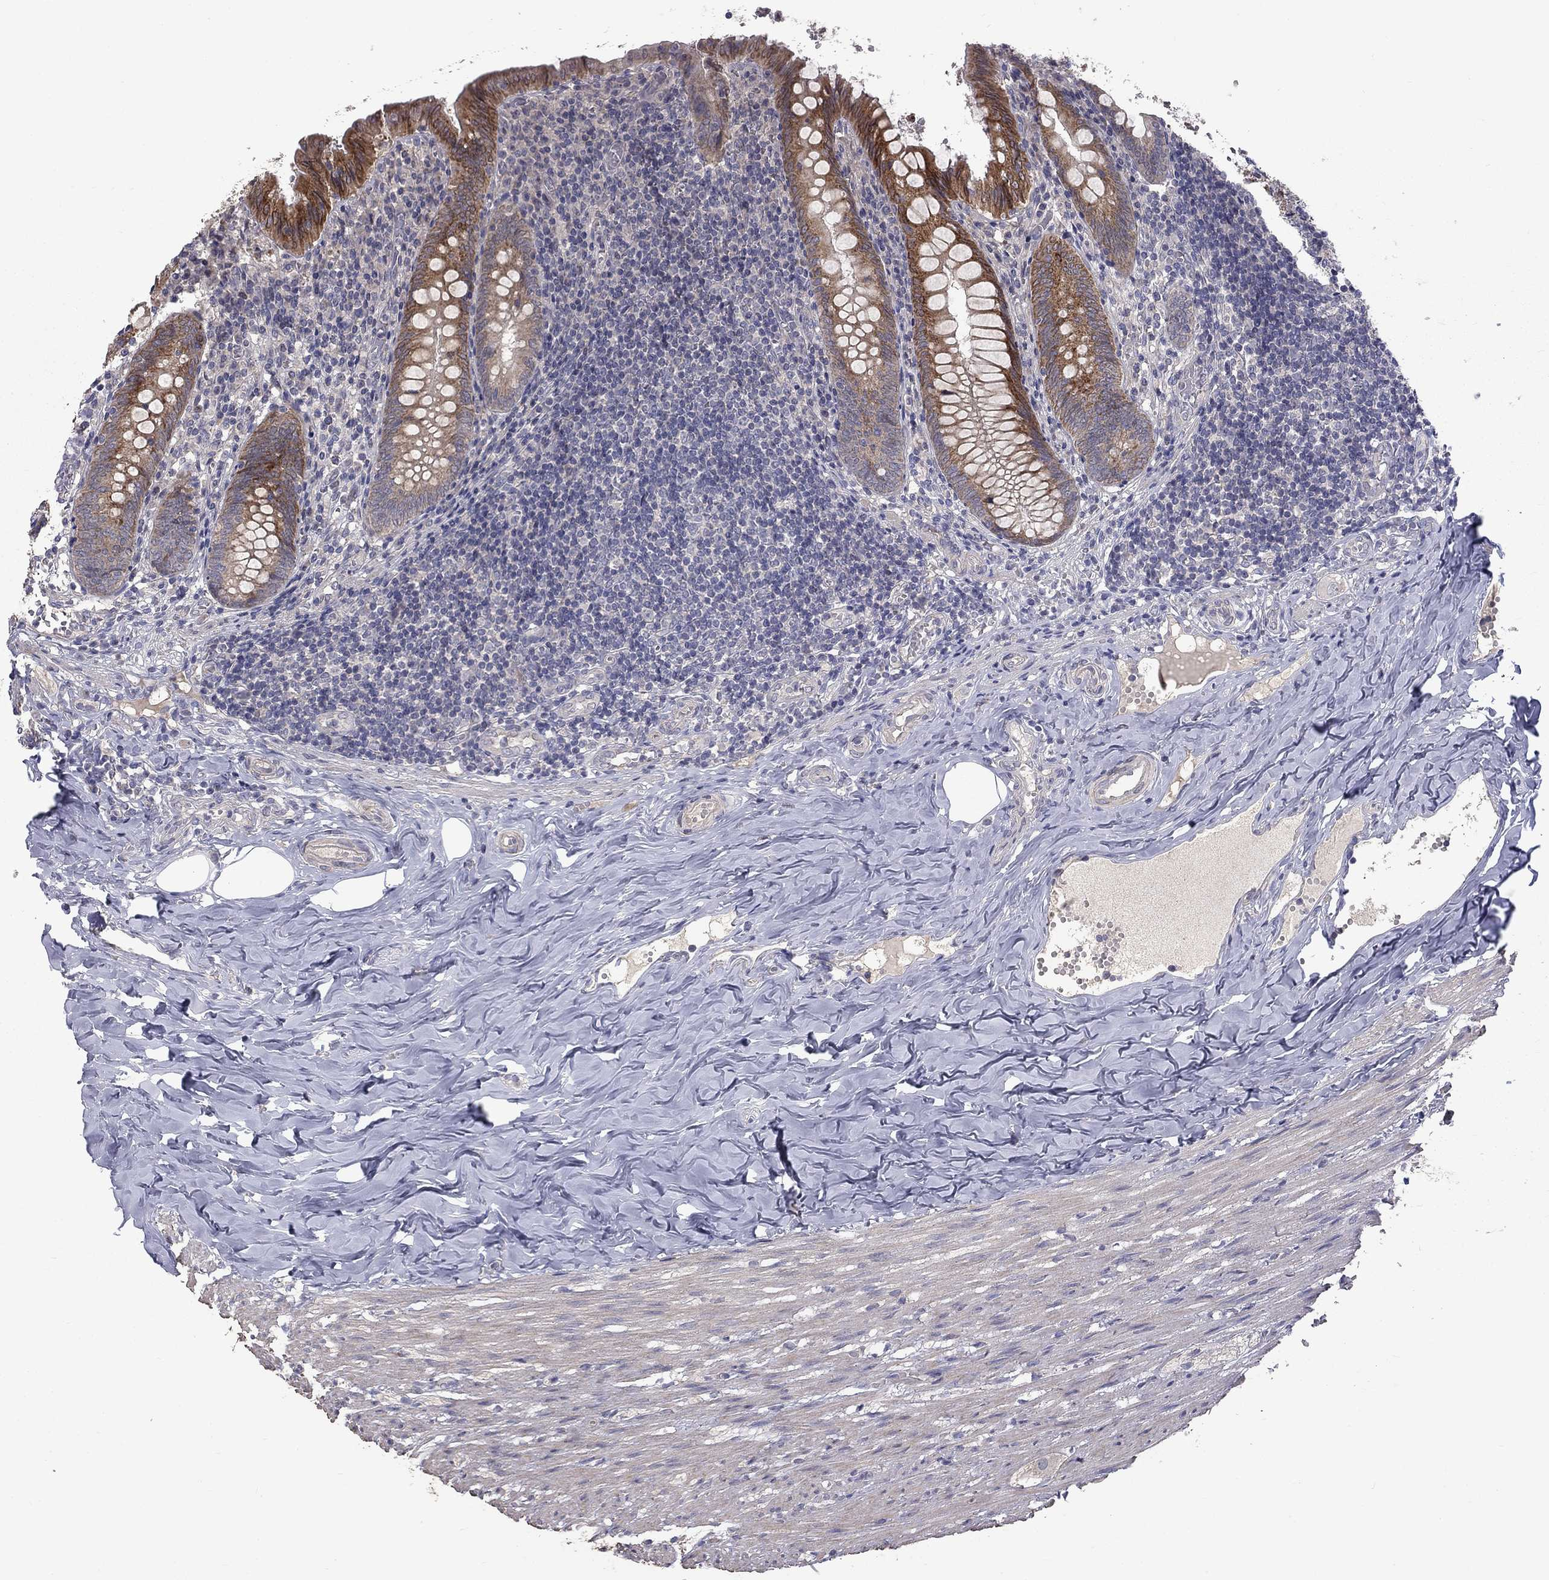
{"staining": {"intensity": "strong", "quantity": "25%-75%", "location": "cytoplasmic/membranous"}, "tissue": "appendix", "cell_type": "Glandular cells", "image_type": "normal", "snomed": [{"axis": "morphology", "description": "Normal tissue, NOS"}, {"axis": "topography", "description": "Appendix"}], "caption": "About 25%-75% of glandular cells in unremarkable appendix display strong cytoplasmic/membranous protein expression as visualized by brown immunohistochemical staining.", "gene": "SLC39A14", "patient": {"sex": "female", "age": 23}}